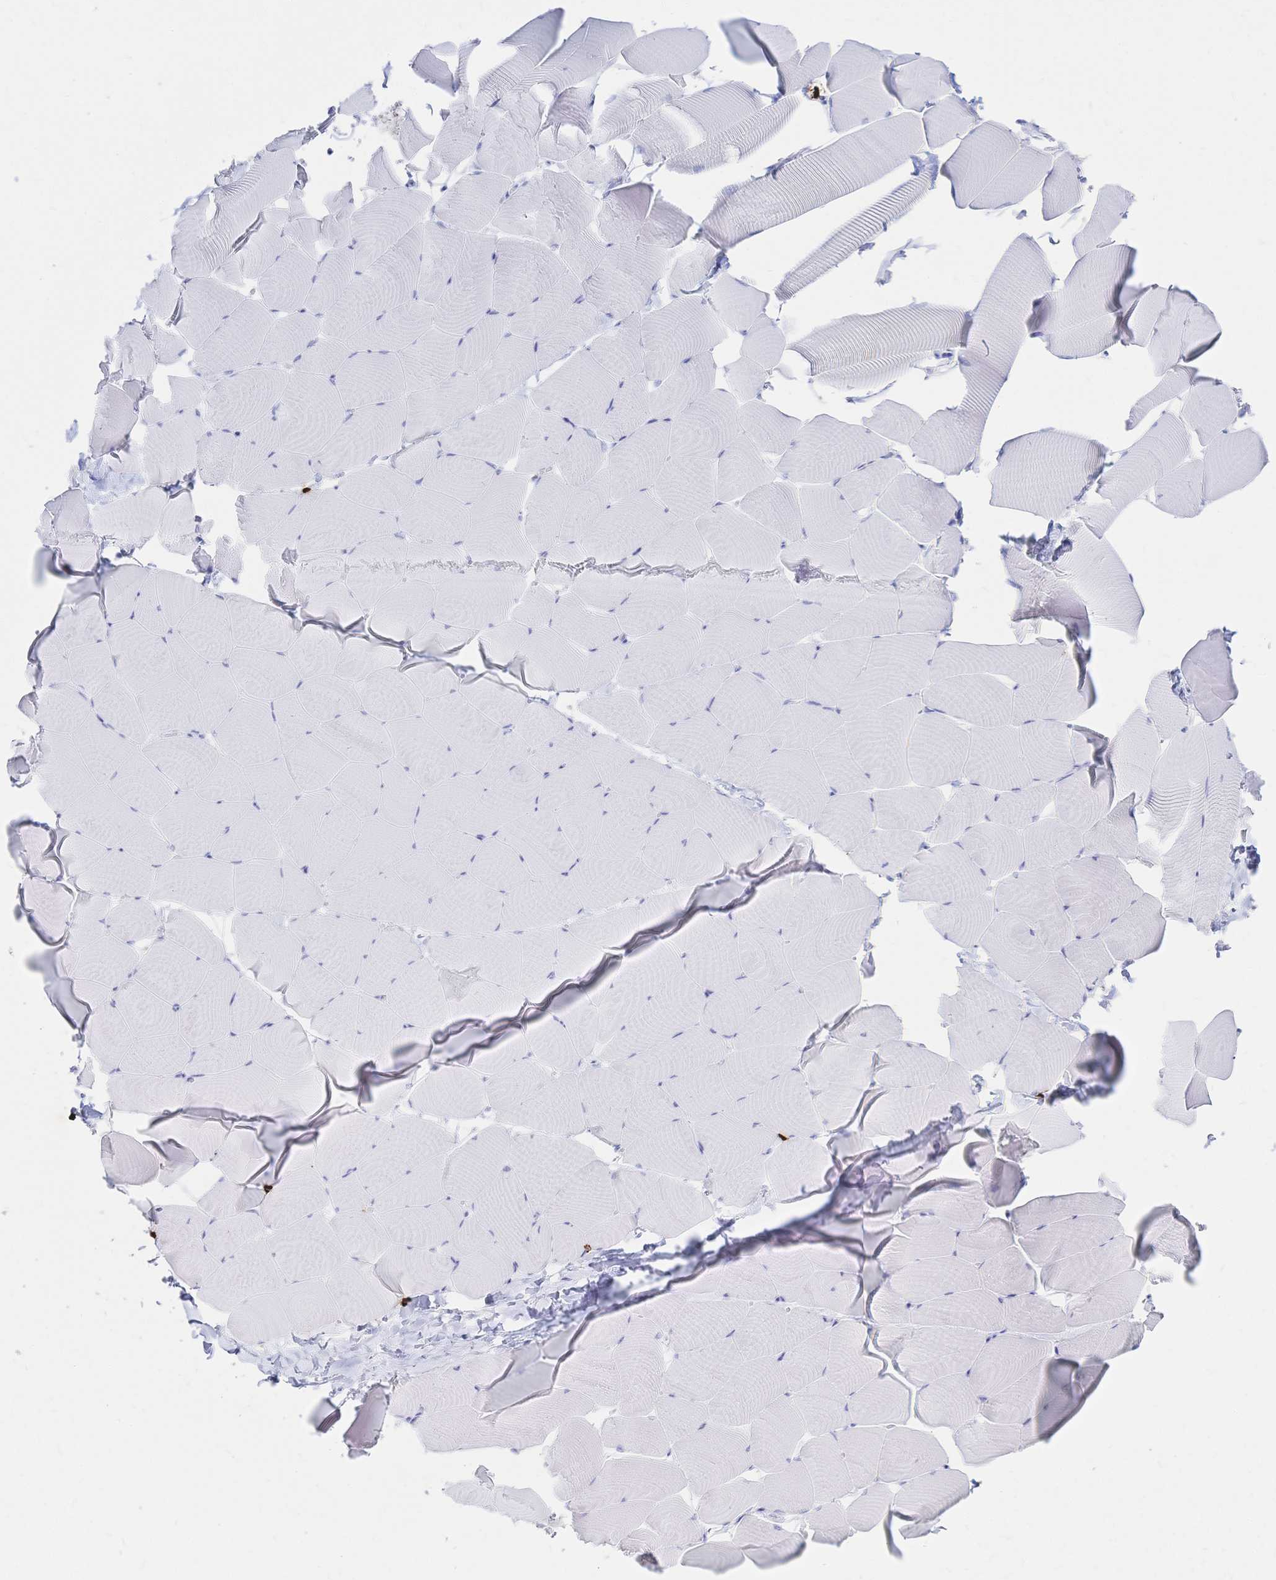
{"staining": {"intensity": "negative", "quantity": "none", "location": "none"}, "tissue": "skeletal muscle", "cell_type": "Myocytes", "image_type": "normal", "snomed": [{"axis": "morphology", "description": "Normal tissue, NOS"}, {"axis": "topography", "description": "Skeletal muscle"}], "caption": "The histopathology image reveals no staining of myocytes in benign skeletal muscle.", "gene": "IL2RB", "patient": {"sex": "male", "age": 25}}